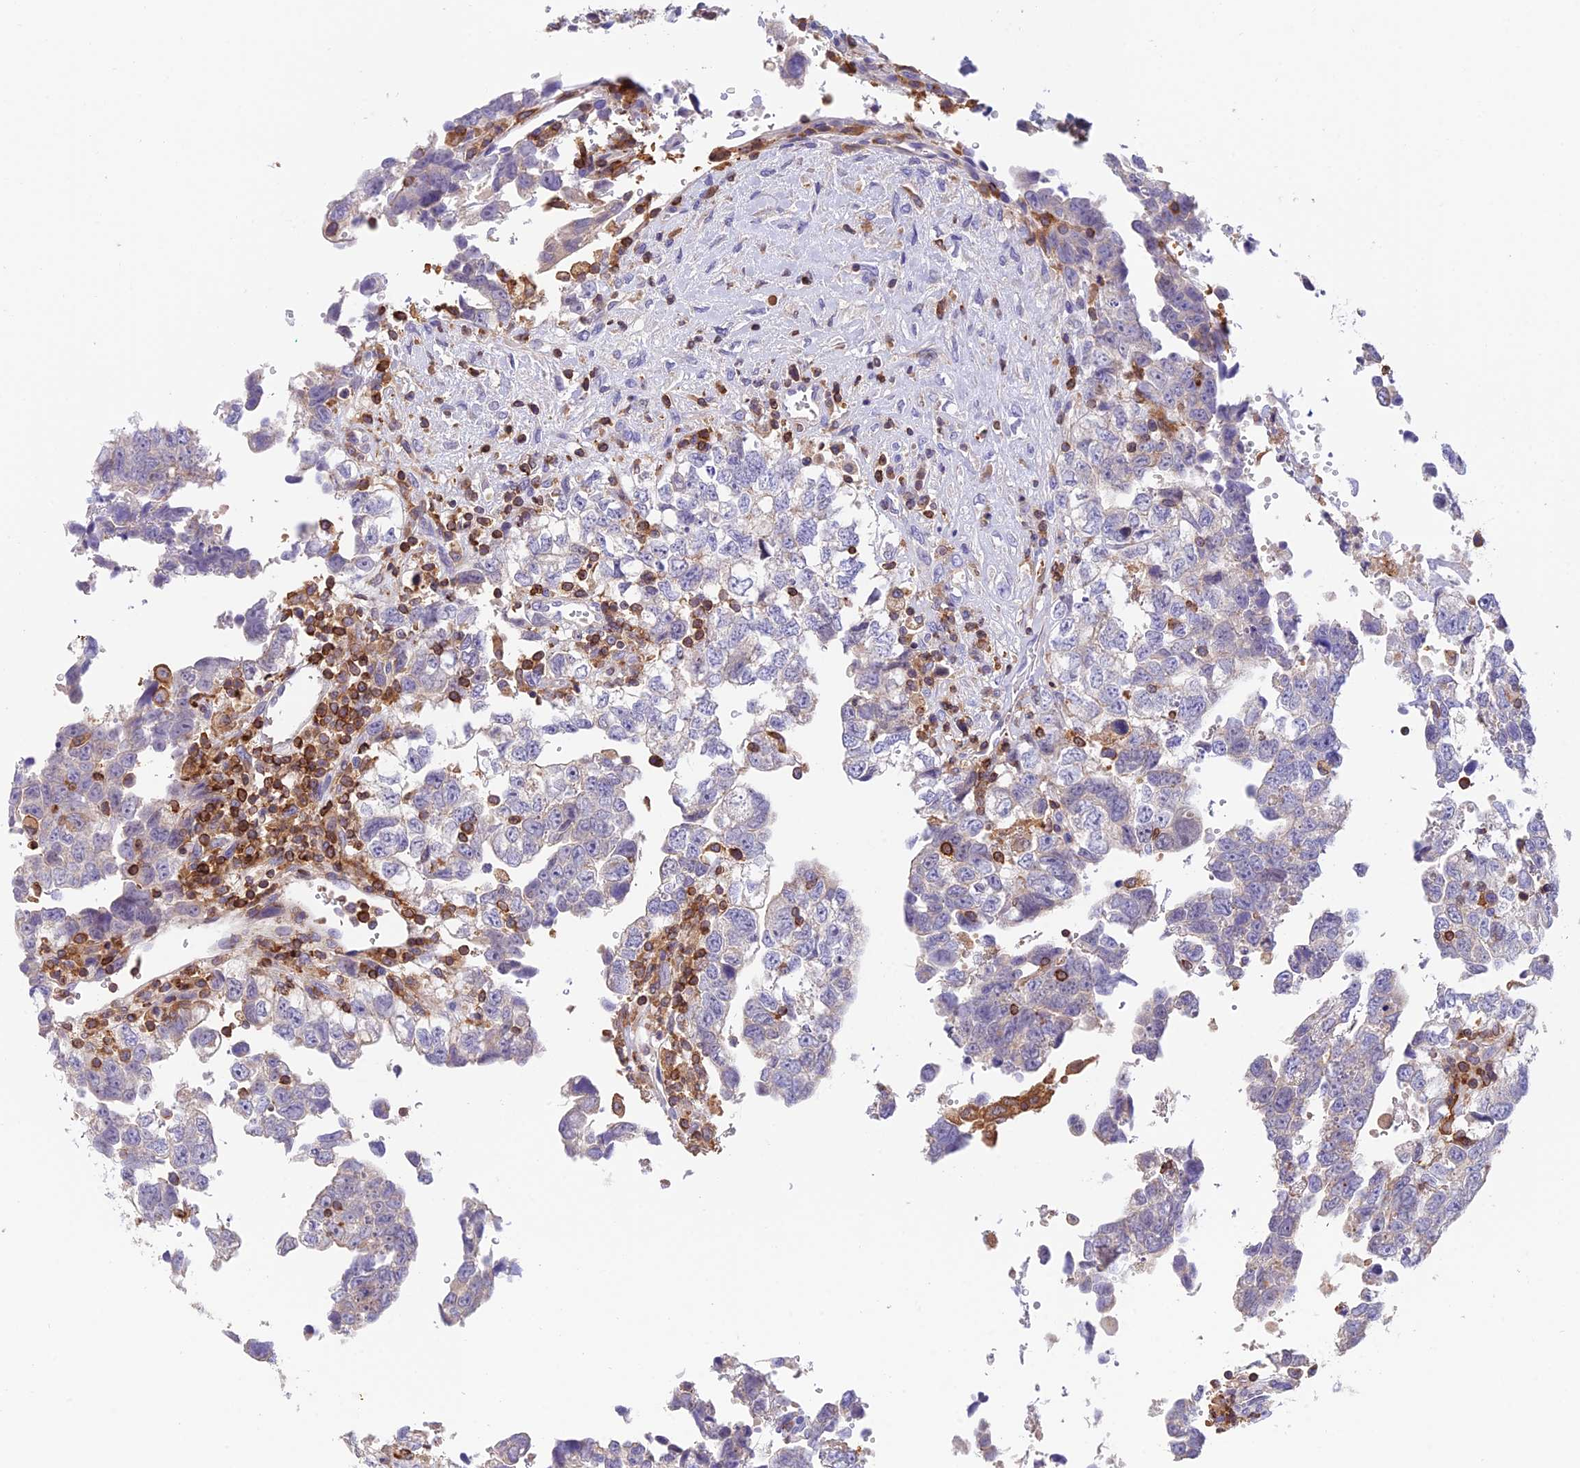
{"staining": {"intensity": "negative", "quantity": "none", "location": "none"}, "tissue": "testis cancer", "cell_type": "Tumor cells", "image_type": "cancer", "snomed": [{"axis": "morphology", "description": "Carcinoma, Embryonal, NOS"}, {"axis": "topography", "description": "Testis"}], "caption": "Tumor cells are negative for brown protein staining in testis cancer.", "gene": "LPXN", "patient": {"sex": "male", "age": 37}}